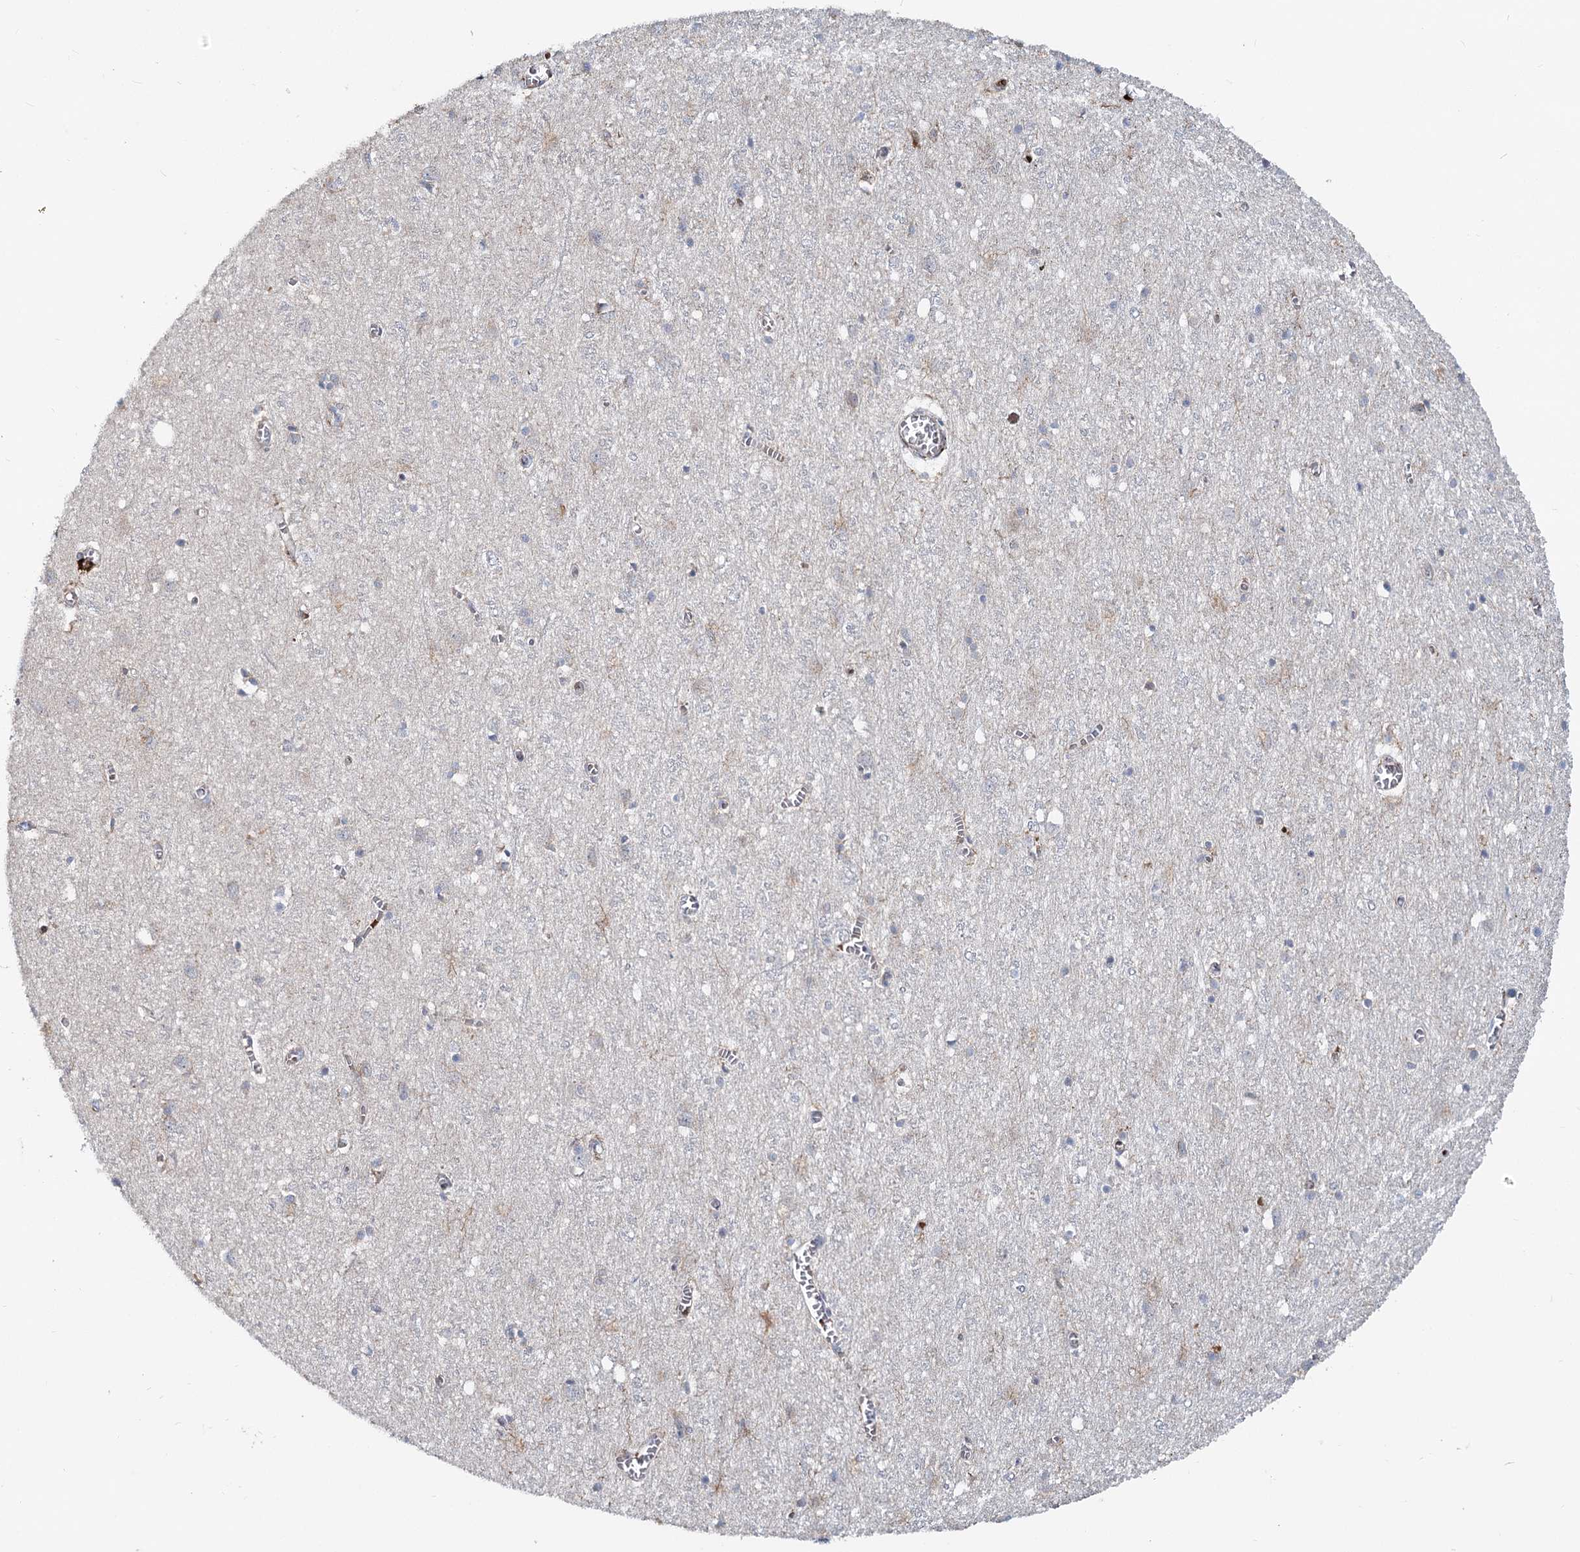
{"staining": {"intensity": "negative", "quantity": "none", "location": "none"}, "tissue": "cerebral cortex", "cell_type": "Endothelial cells", "image_type": "normal", "snomed": [{"axis": "morphology", "description": "Normal tissue, NOS"}, {"axis": "topography", "description": "Cerebral cortex"}], "caption": "Immunohistochemistry histopathology image of unremarkable human cerebral cortex stained for a protein (brown), which demonstrates no staining in endothelial cells.", "gene": "CIB4", "patient": {"sex": "female", "age": 64}}